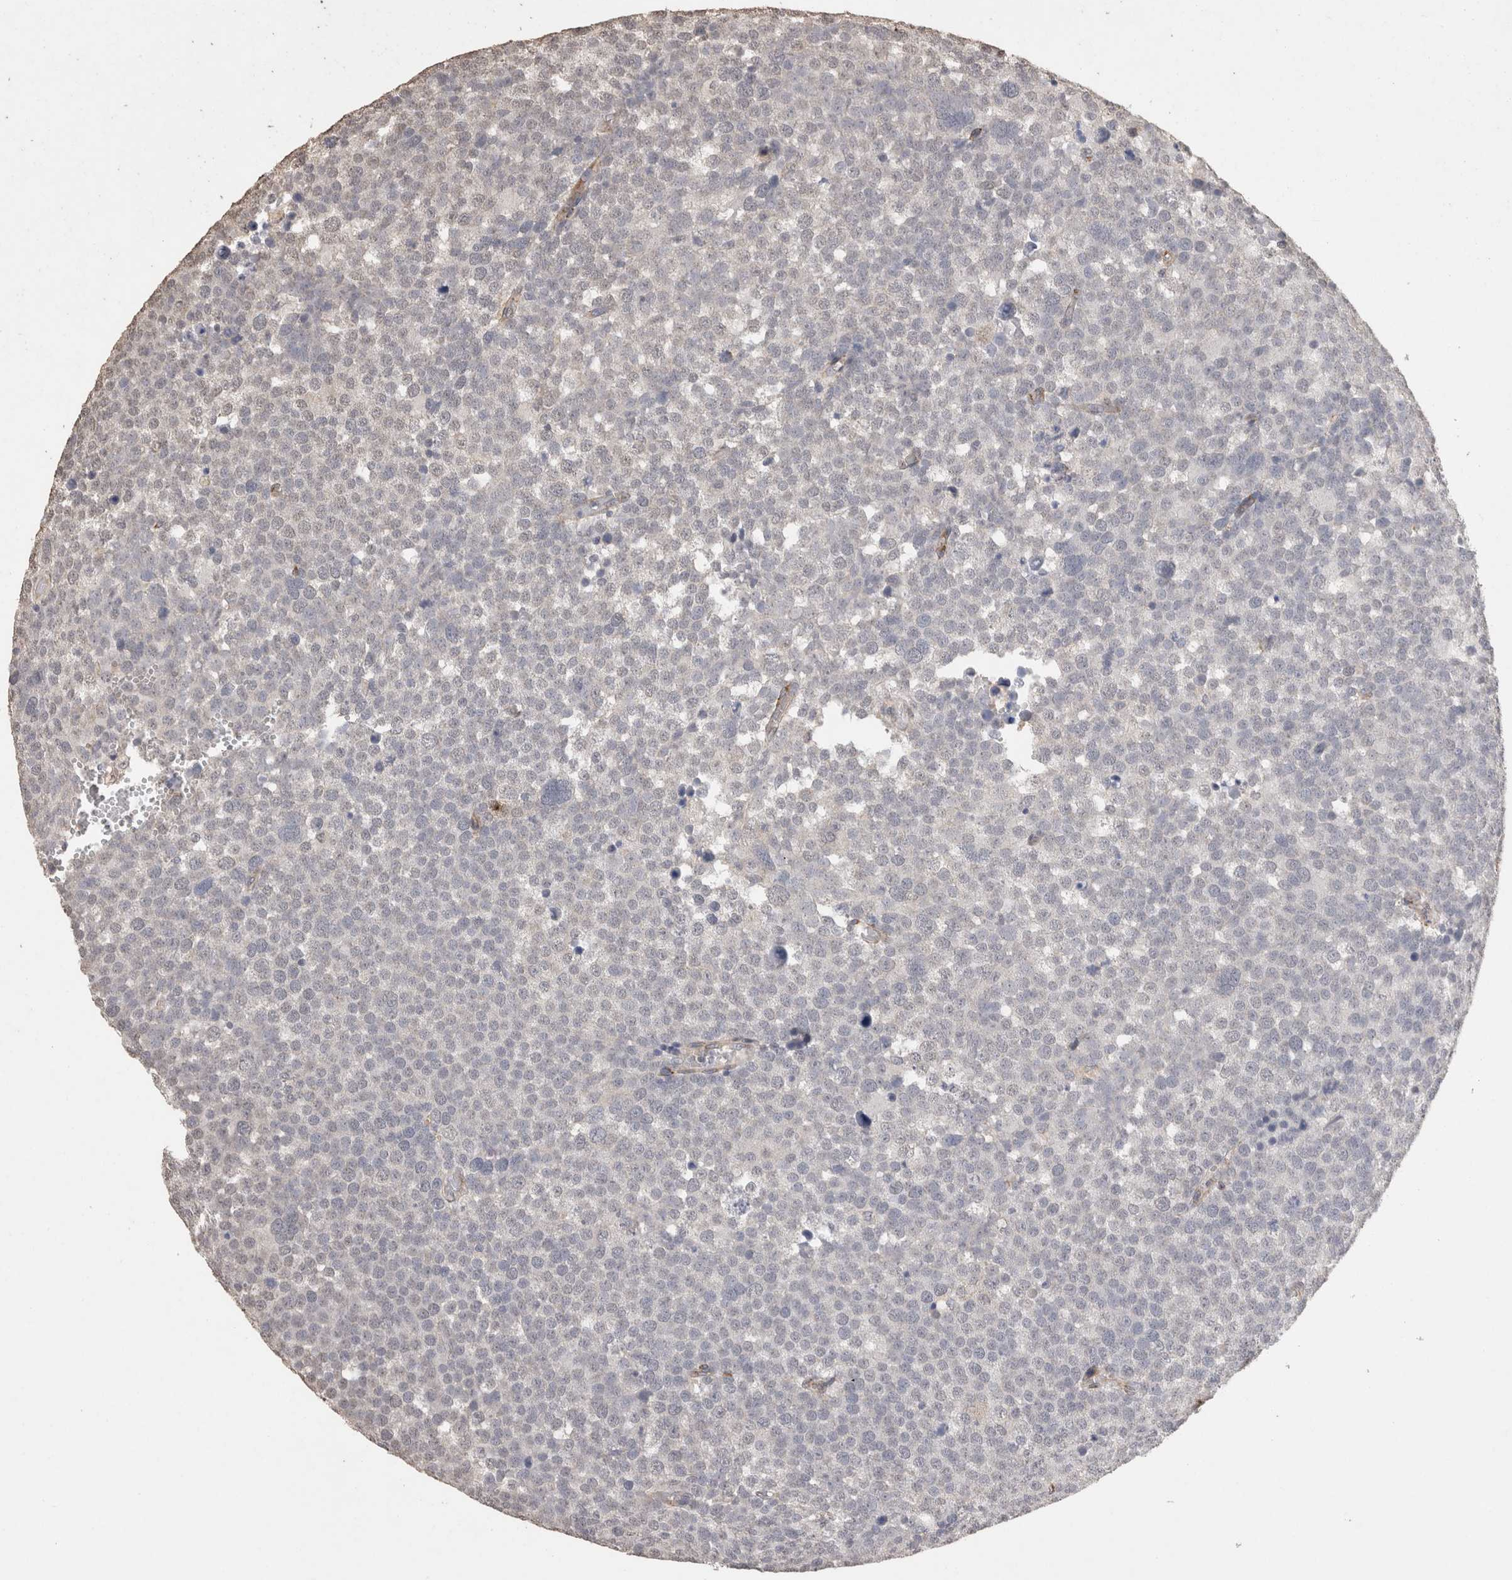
{"staining": {"intensity": "negative", "quantity": "none", "location": "none"}, "tissue": "testis cancer", "cell_type": "Tumor cells", "image_type": "cancer", "snomed": [{"axis": "morphology", "description": "Seminoma, NOS"}, {"axis": "topography", "description": "Testis"}], "caption": "Histopathology image shows no significant protein positivity in tumor cells of seminoma (testis).", "gene": "C1QTNF5", "patient": {"sex": "male", "age": 71}}